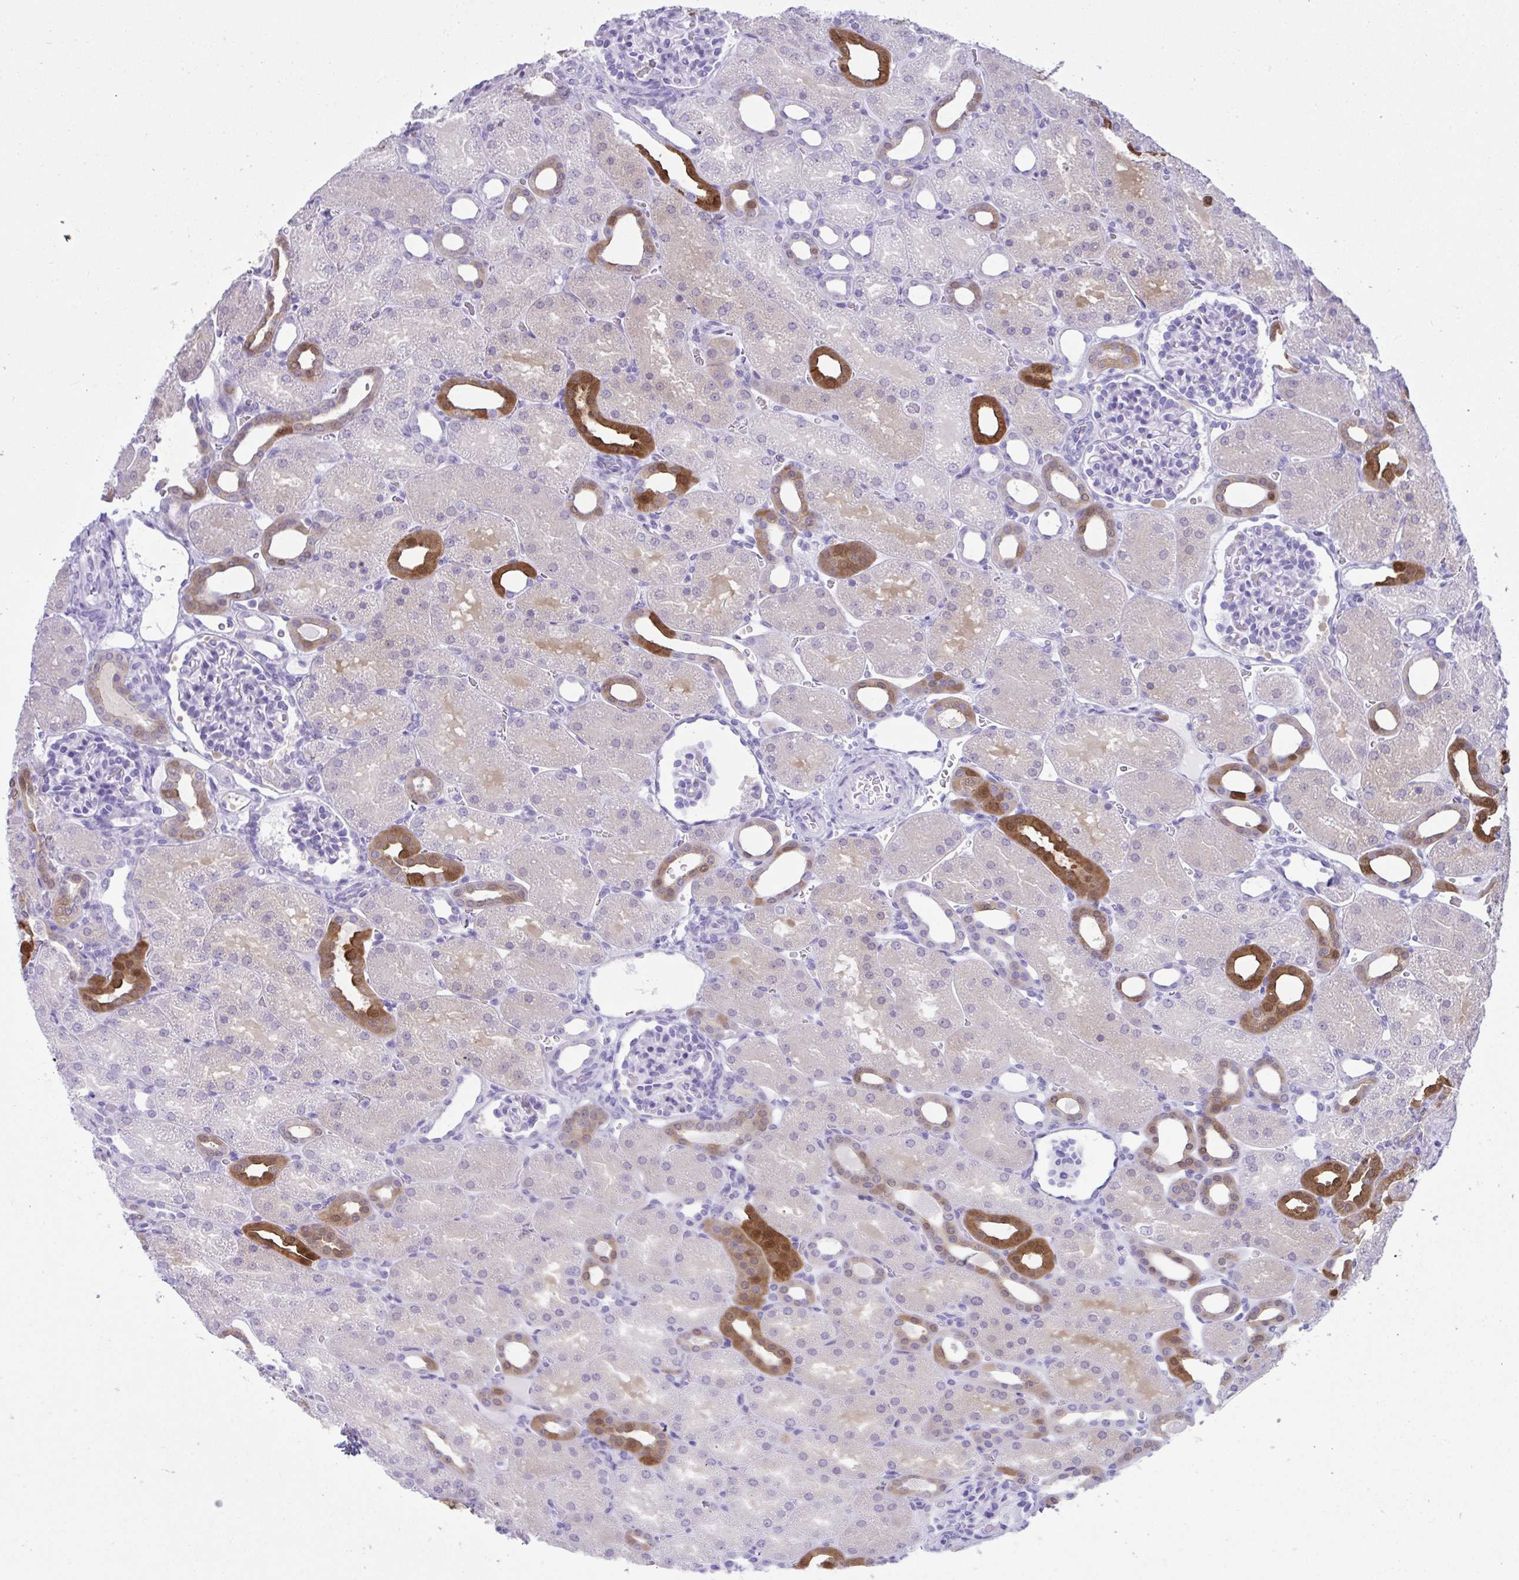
{"staining": {"intensity": "negative", "quantity": "none", "location": "none"}, "tissue": "kidney", "cell_type": "Cells in glomeruli", "image_type": "normal", "snomed": [{"axis": "morphology", "description": "Normal tissue, NOS"}, {"axis": "topography", "description": "Kidney"}], "caption": "Cells in glomeruli show no significant staining in benign kidney. Brightfield microscopy of IHC stained with DAB (brown) and hematoxylin (blue), captured at high magnification.", "gene": "PSCA", "patient": {"sex": "male", "age": 2}}